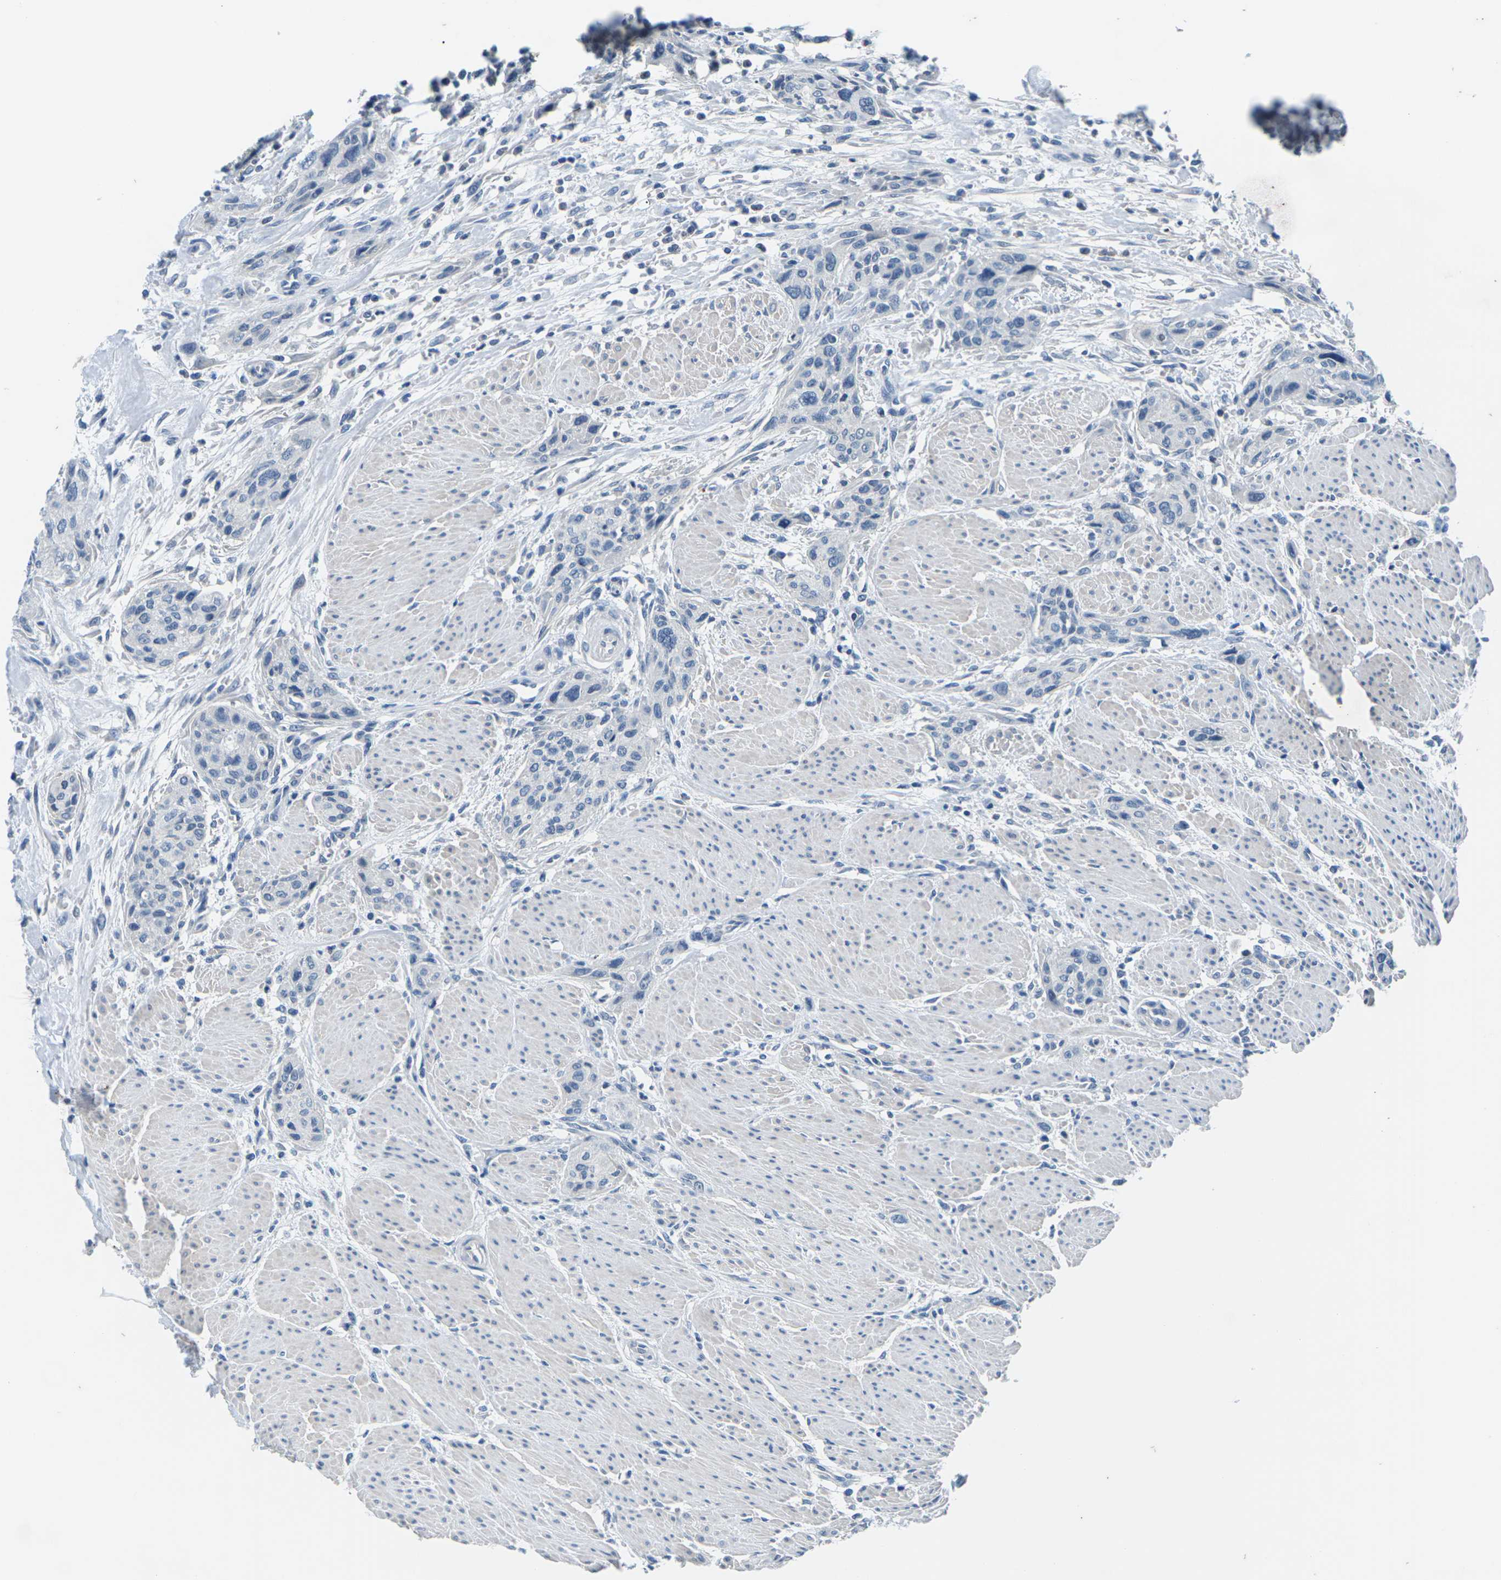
{"staining": {"intensity": "negative", "quantity": "none", "location": "none"}, "tissue": "urothelial cancer", "cell_type": "Tumor cells", "image_type": "cancer", "snomed": [{"axis": "morphology", "description": "Urothelial carcinoma, High grade"}, {"axis": "topography", "description": "Urinary bladder"}], "caption": "There is no significant expression in tumor cells of high-grade urothelial carcinoma.", "gene": "UMOD", "patient": {"sex": "male", "age": 35}}